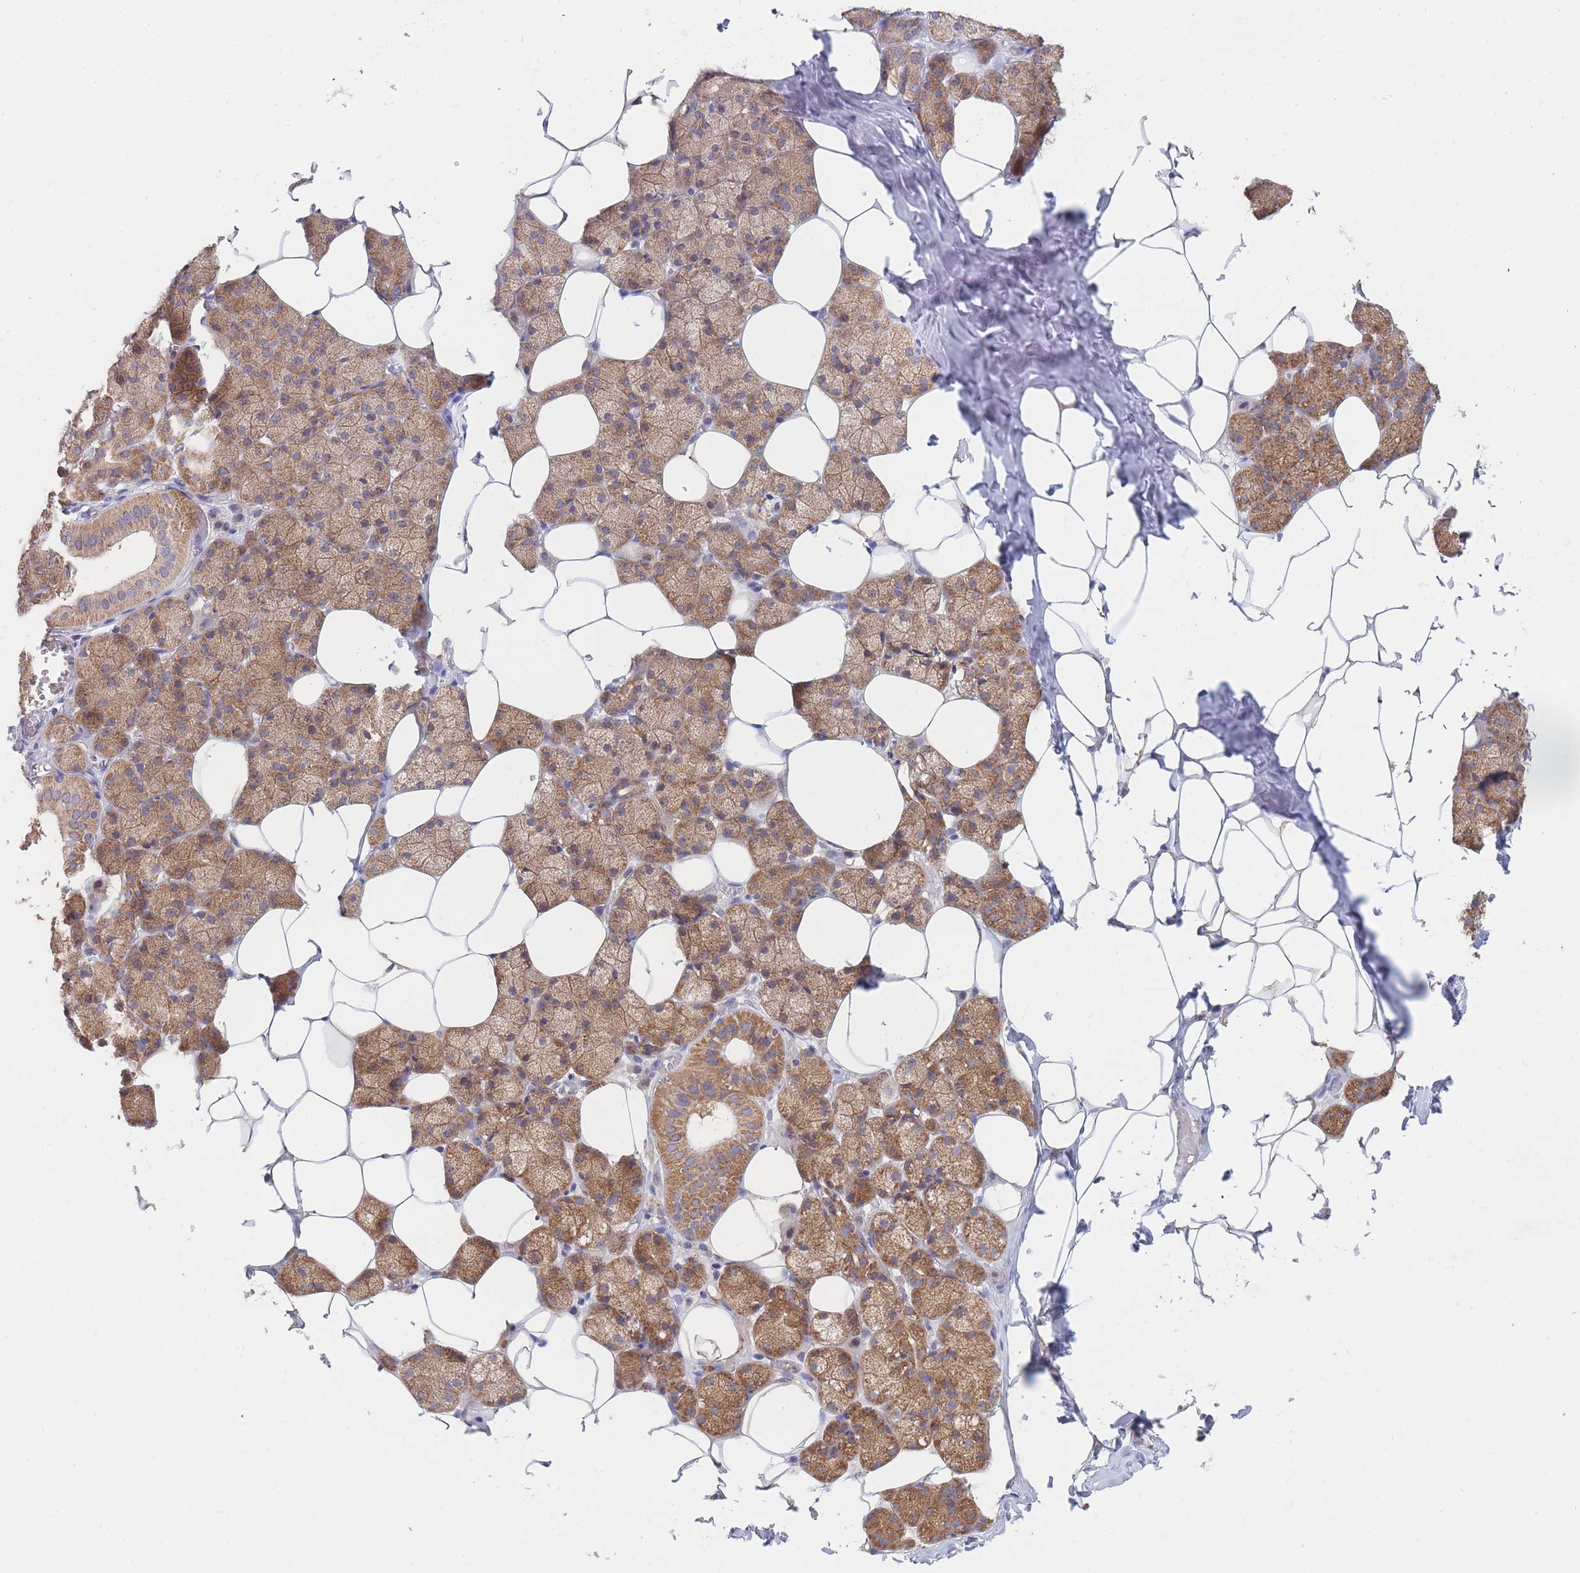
{"staining": {"intensity": "moderate", "quantity": ">75%", "location": "cytoplasmic/membranous"}, "tissue": "salivary gland", "cell_type": "Glandular cells", "image_type": "normal", "snomed": [{"axis": "morphology", "description": "Normal tissue, NOS"}, {"axis": "topography", "description": "Salivary gland"}], "caption": "A brown stain highlights moderate cytoplasmic/membranous positivity of a protein in glandular cells of unremarkable salivary gland.", "gene": "PPP6C", "patient": {"sex": "female", "age": 33}}